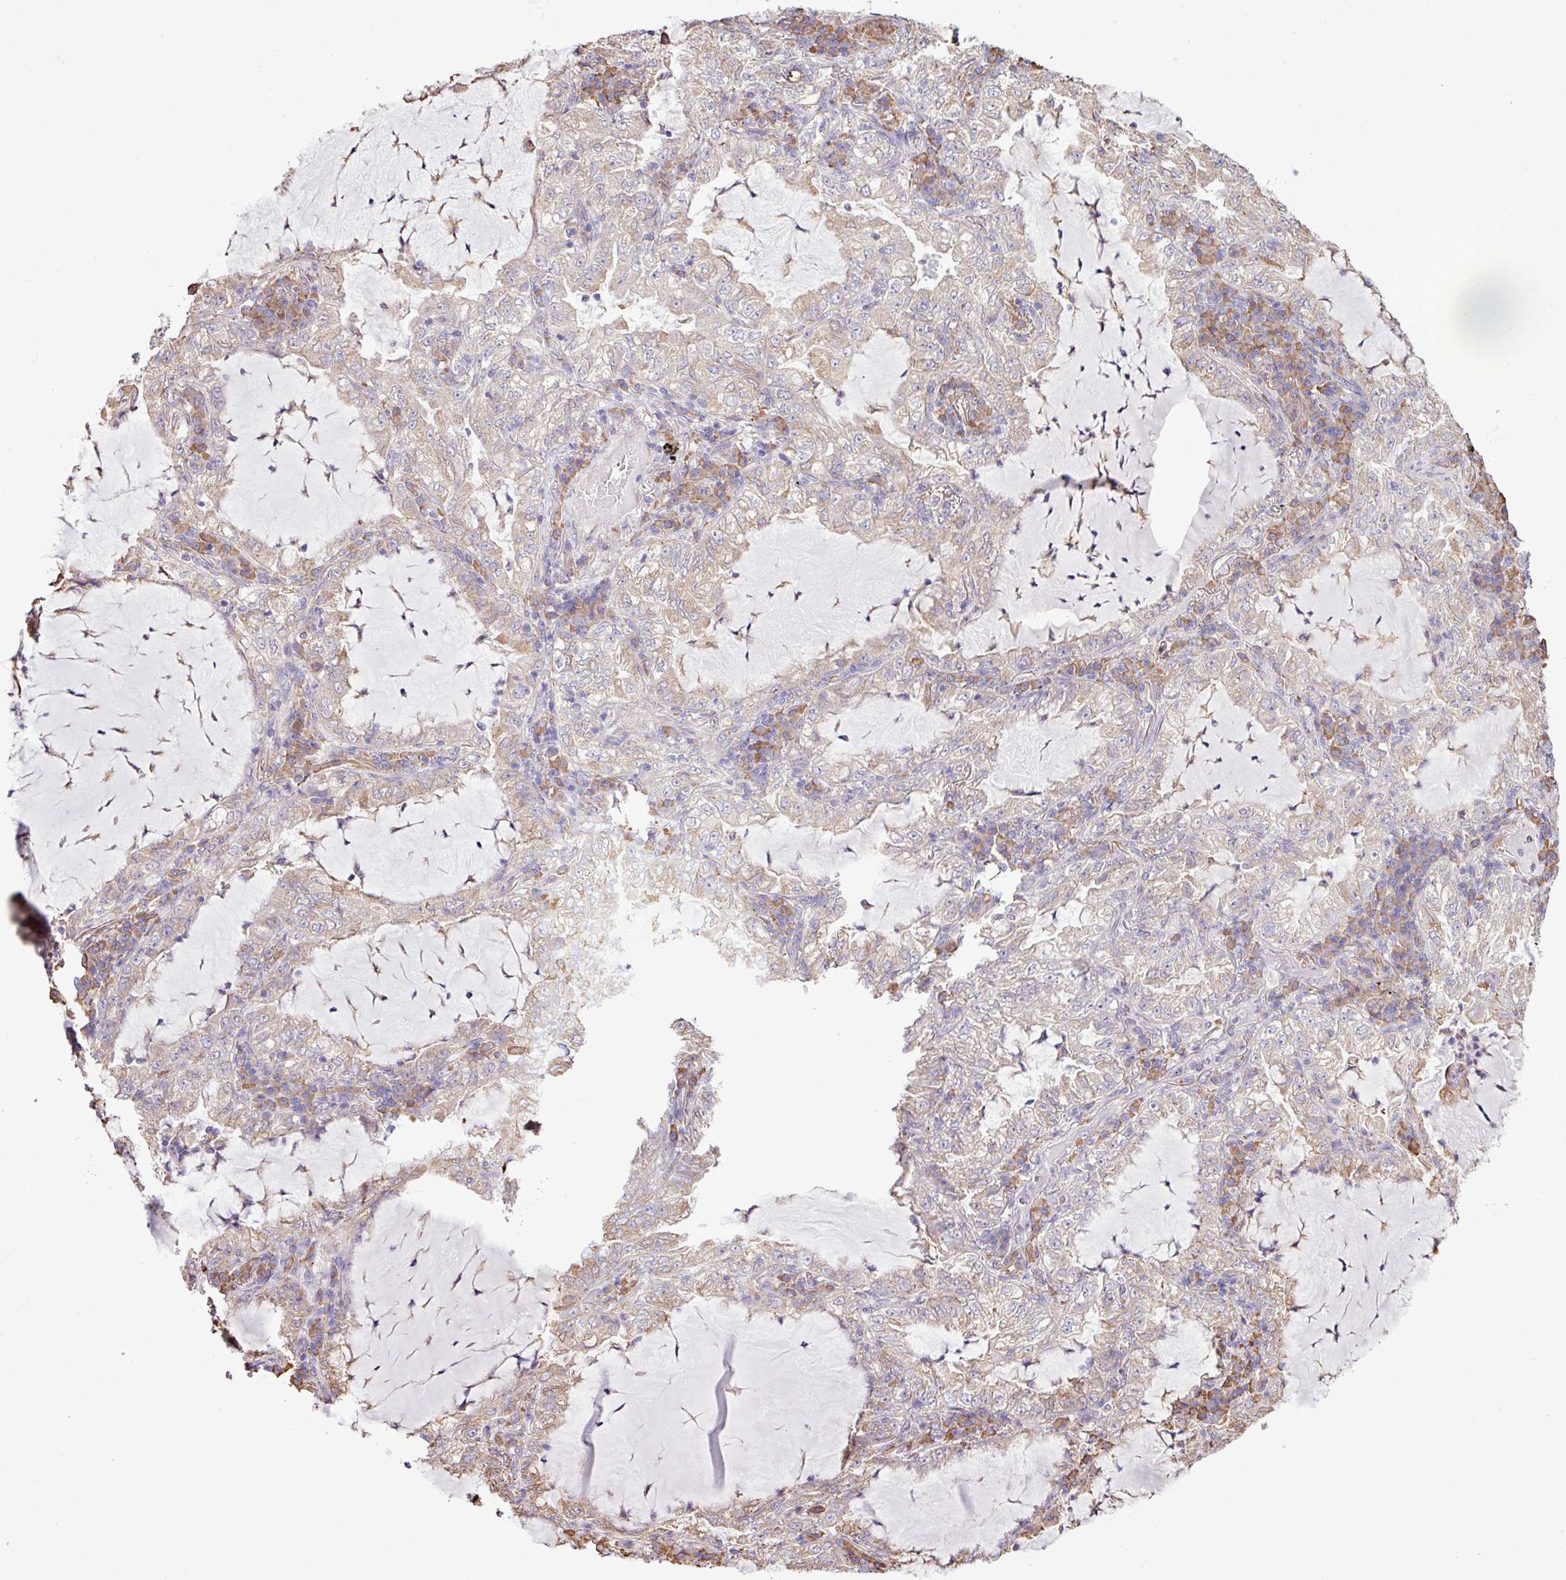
{"staining": {"intensity": "weak", "quantity": "25%-75%", "location": "cytoplasmic/membranous"}, "tissue": "lung cancer", "cell_type": "Tumor cells", "image_type": "cancer", "snomed": [{"axis": "morphology", "description": "Adenocarcinoma, NOS"}, {"axis": "topography", "description": "Lung"}], "caption": "Immunohistochemistry (IHC) (DAB) staining of human lung cancer demonstrates weak cytoplasmic/membranous protein positivity in about 25%-75% of tumor cells.", "gene": "ZSCAN5A", "patient": {"sex": "female", "age": 73}}